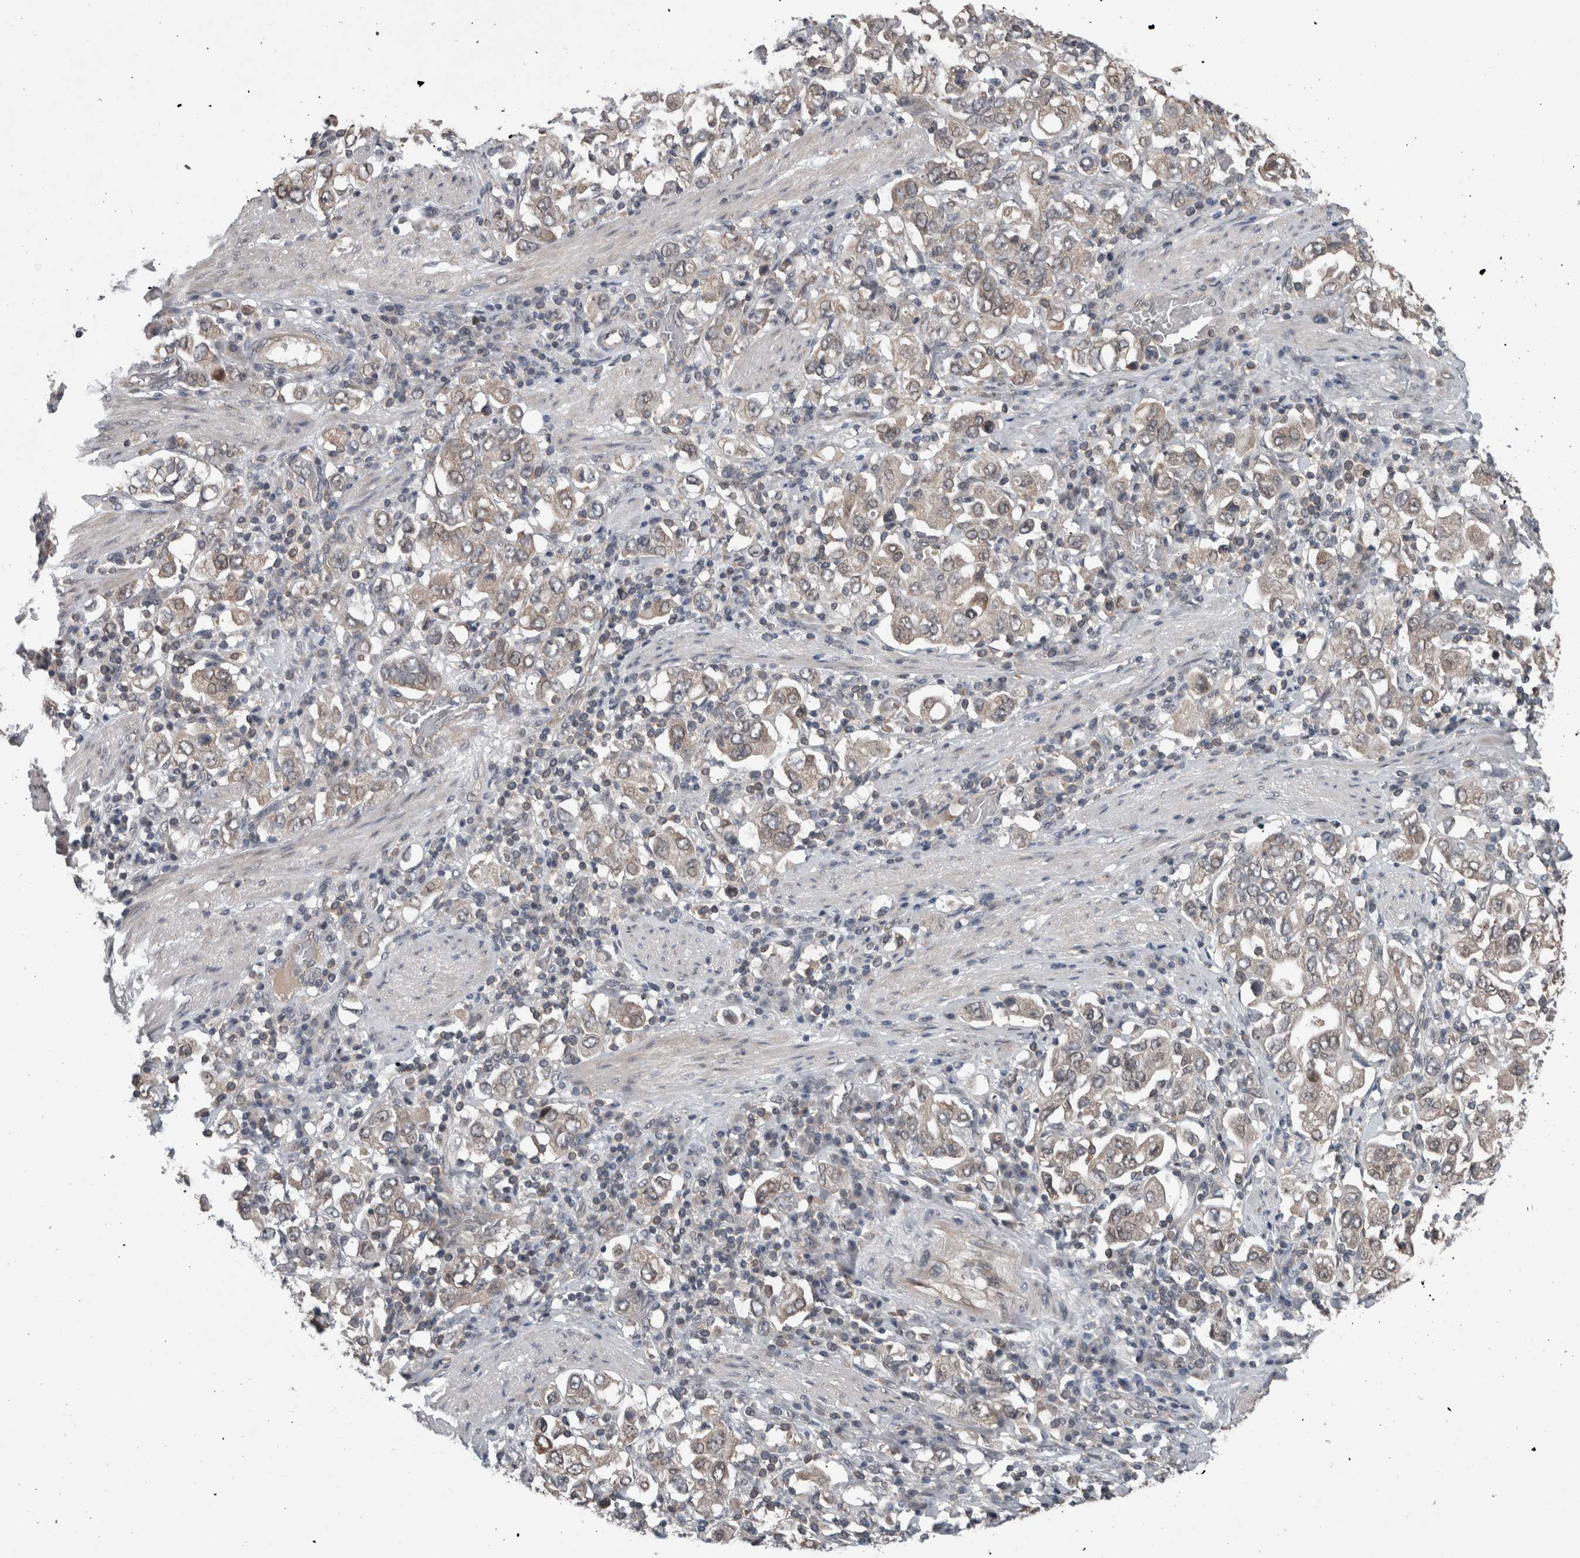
{"staining": {"intensity": "weak", "quantity": "<25%", "location": "cytoplasmic/membranous"}, "tissue": "stomach cancer", "cell_type": "Tumor cells", "image_type": "cancer", "snomed": [{"axis": "morphology", "description": "Adenocarcinoma, NOS"}, {"axis": "topography", "description": "Stomach, upper"}], "caption": "Protein analysis of stomach adenocarcinoma demonstrates no significant positivity in tumor cells.", "gene": "ENY2", "patient": {"sex": "male", "age": 62}}